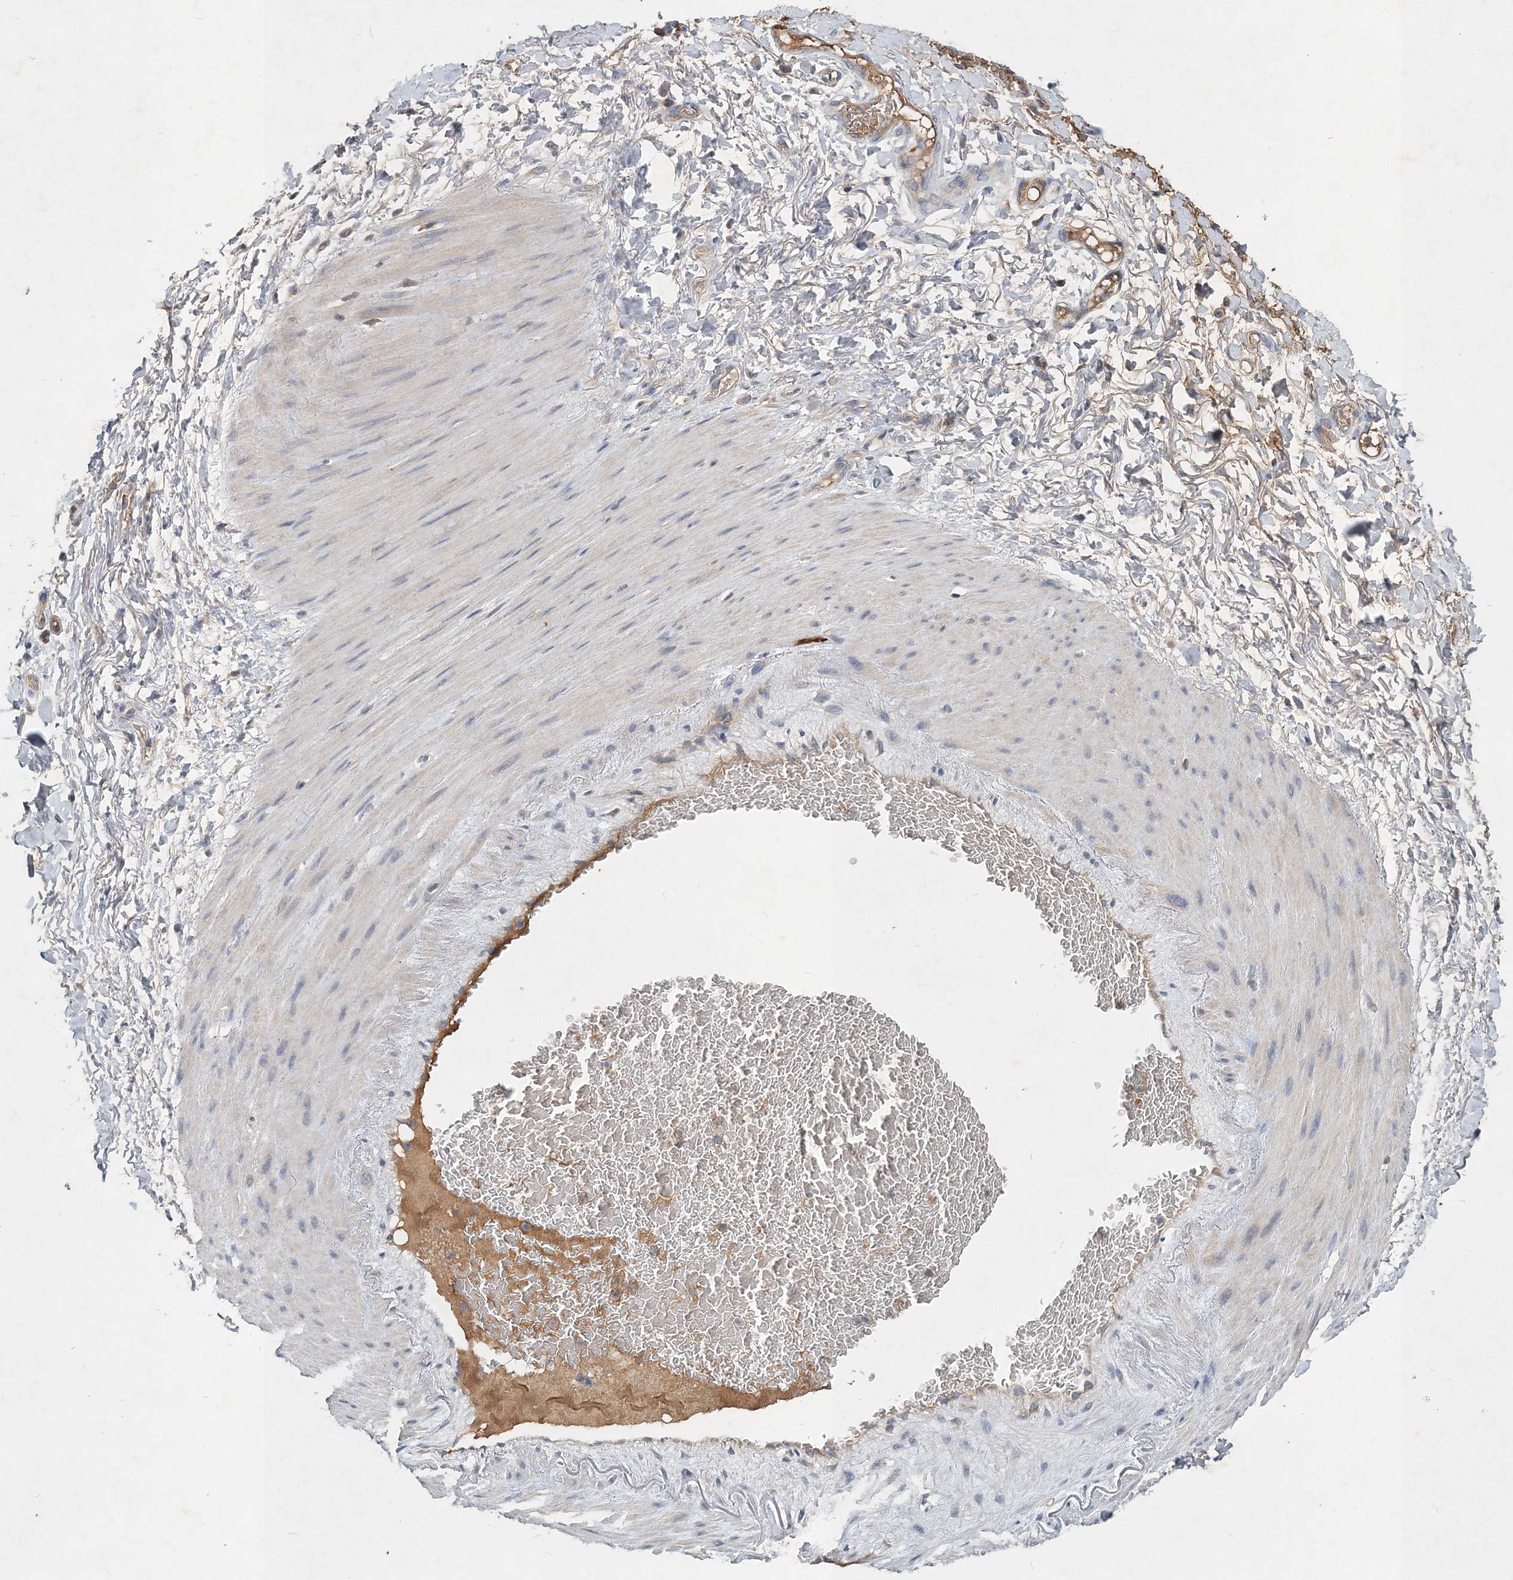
{"staining": {"intensity": "negative", "quantity": "none", "location": "none"}, "tissue": "adipose tissue", "cell_type": "Adipocytes", "image_type": "normal", "snomed": [{"axis": "morphology", "description": "Normal tissue, NOS"}, {"axis": "morphology", "description": "Adenocarcinoma, NOS"}, {"axis": "topography", "description": "Esophagus"}], "caption": "This is an immunohistochemistry histopathology image of unremarkable human adipose tissue. There is no expression in adipocytes.", "gene": "RNF25", "patient": {"sex": "male", "age": 62}}